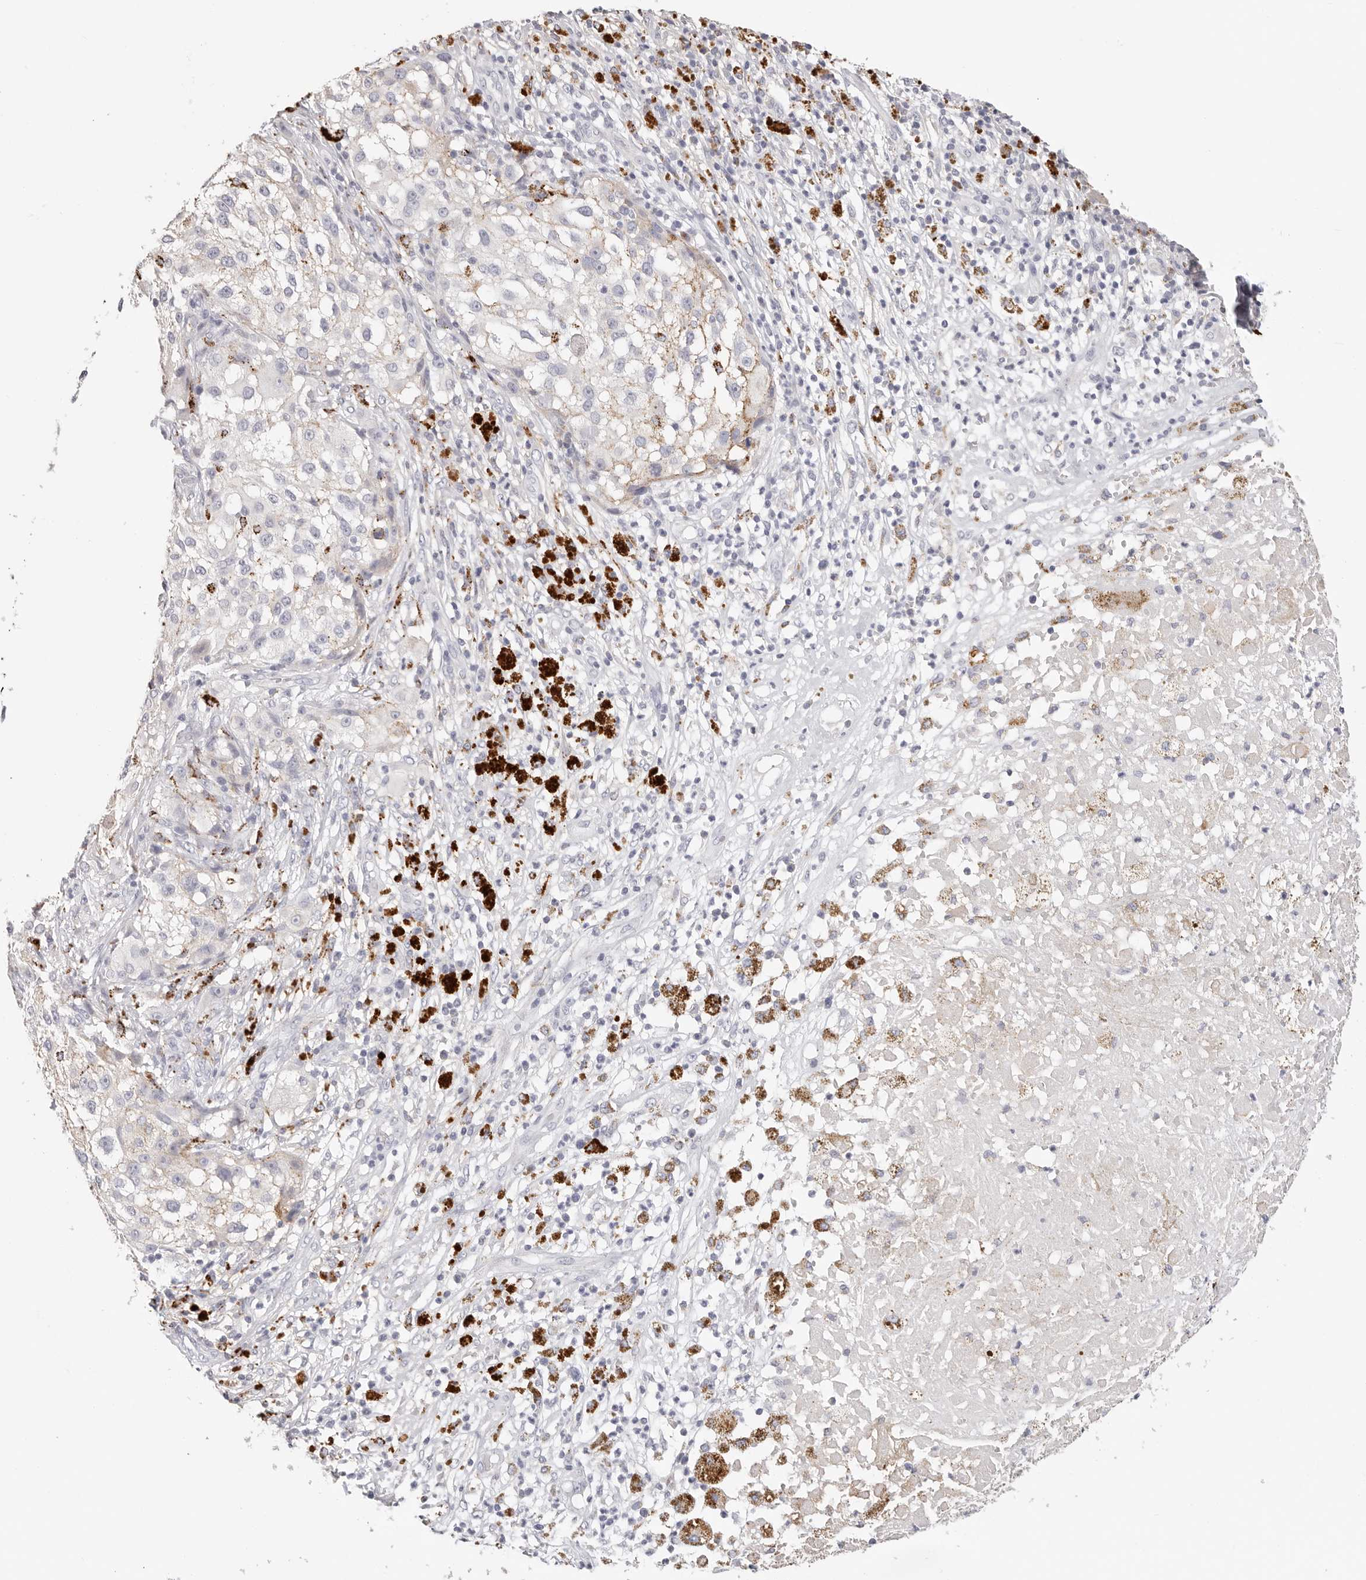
{"staining": {"intensity": "weak", "quantity": "<25%", "location": "cytoplasmic/membranous"}, "tissue": "melanoma", "cell_type": "Tumor cells", "image_type": "cancer", "snomed": [{"axis": "morphology", "description": "Necrosis, NOS"}, {"axis": "morphology", "description": "Malignant melanoma, NOS"}, {"axis": "topography", "description": "Skin"}], "caption": "Tumor cells are negative for brown protein staining in melanoma.", "gene": "STKLD1", "patient": {"sex": "female", "age": 87}}